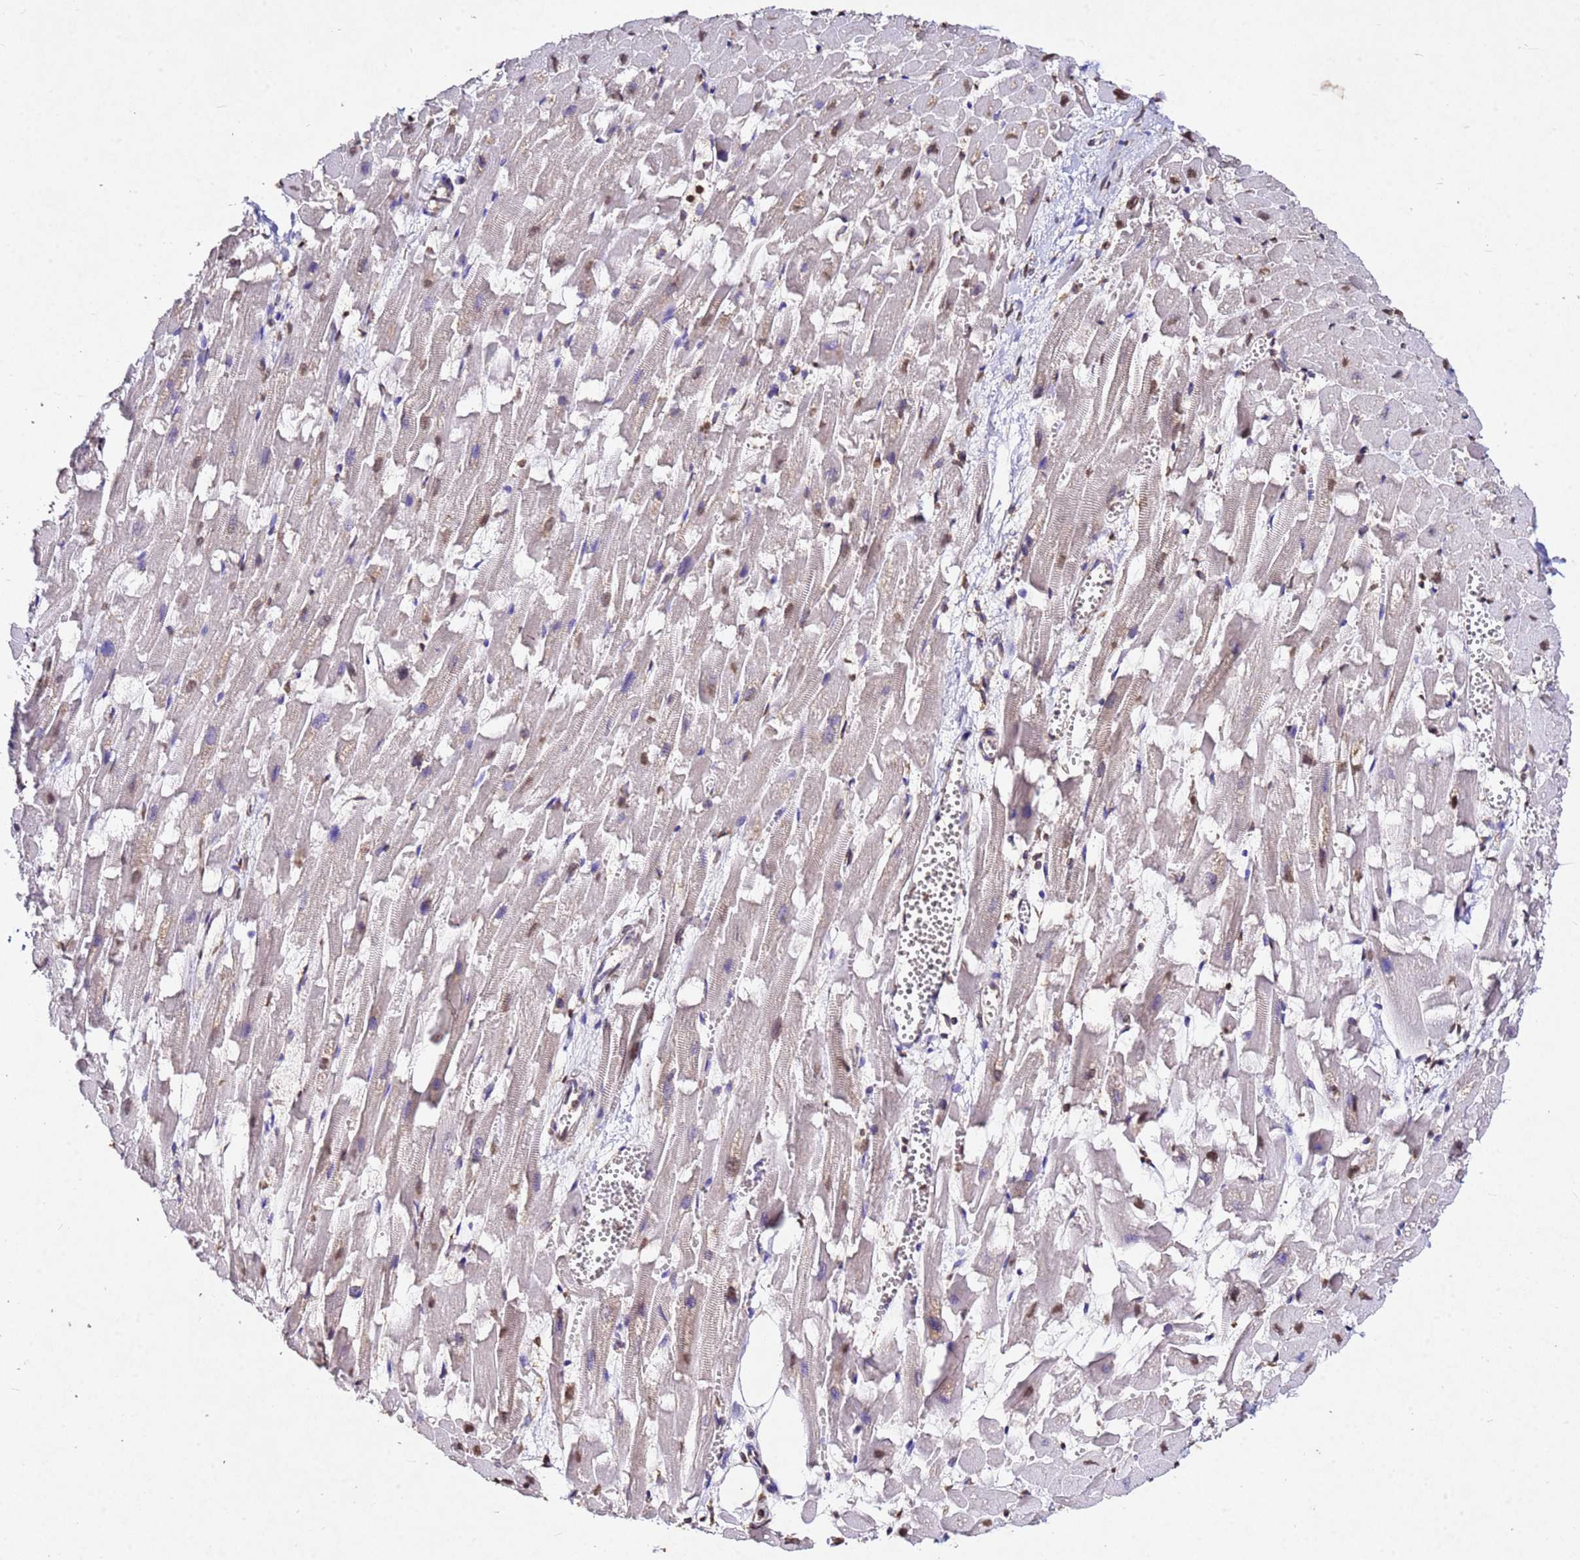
{"staining": {"intensity": "moderate", "quantity": ">75%", "location": "nuclear"}, "tissue": "heart muscle", "cell_type": "Cardiomyocytes", "image_type": "normal", "snomed": [{"axis": "morphology", "description": "Normal tissue, NOS"}, {"axis": "topography", "description": "Heart"}], "caption": "This is a micrograph of immunohistochemistry staining of normal heart muscle, which shows moderate expression in the nuclear of cardiomyocytes.", "gene": "MYOCD", "patient": {"sex": "female", "age": 64}}